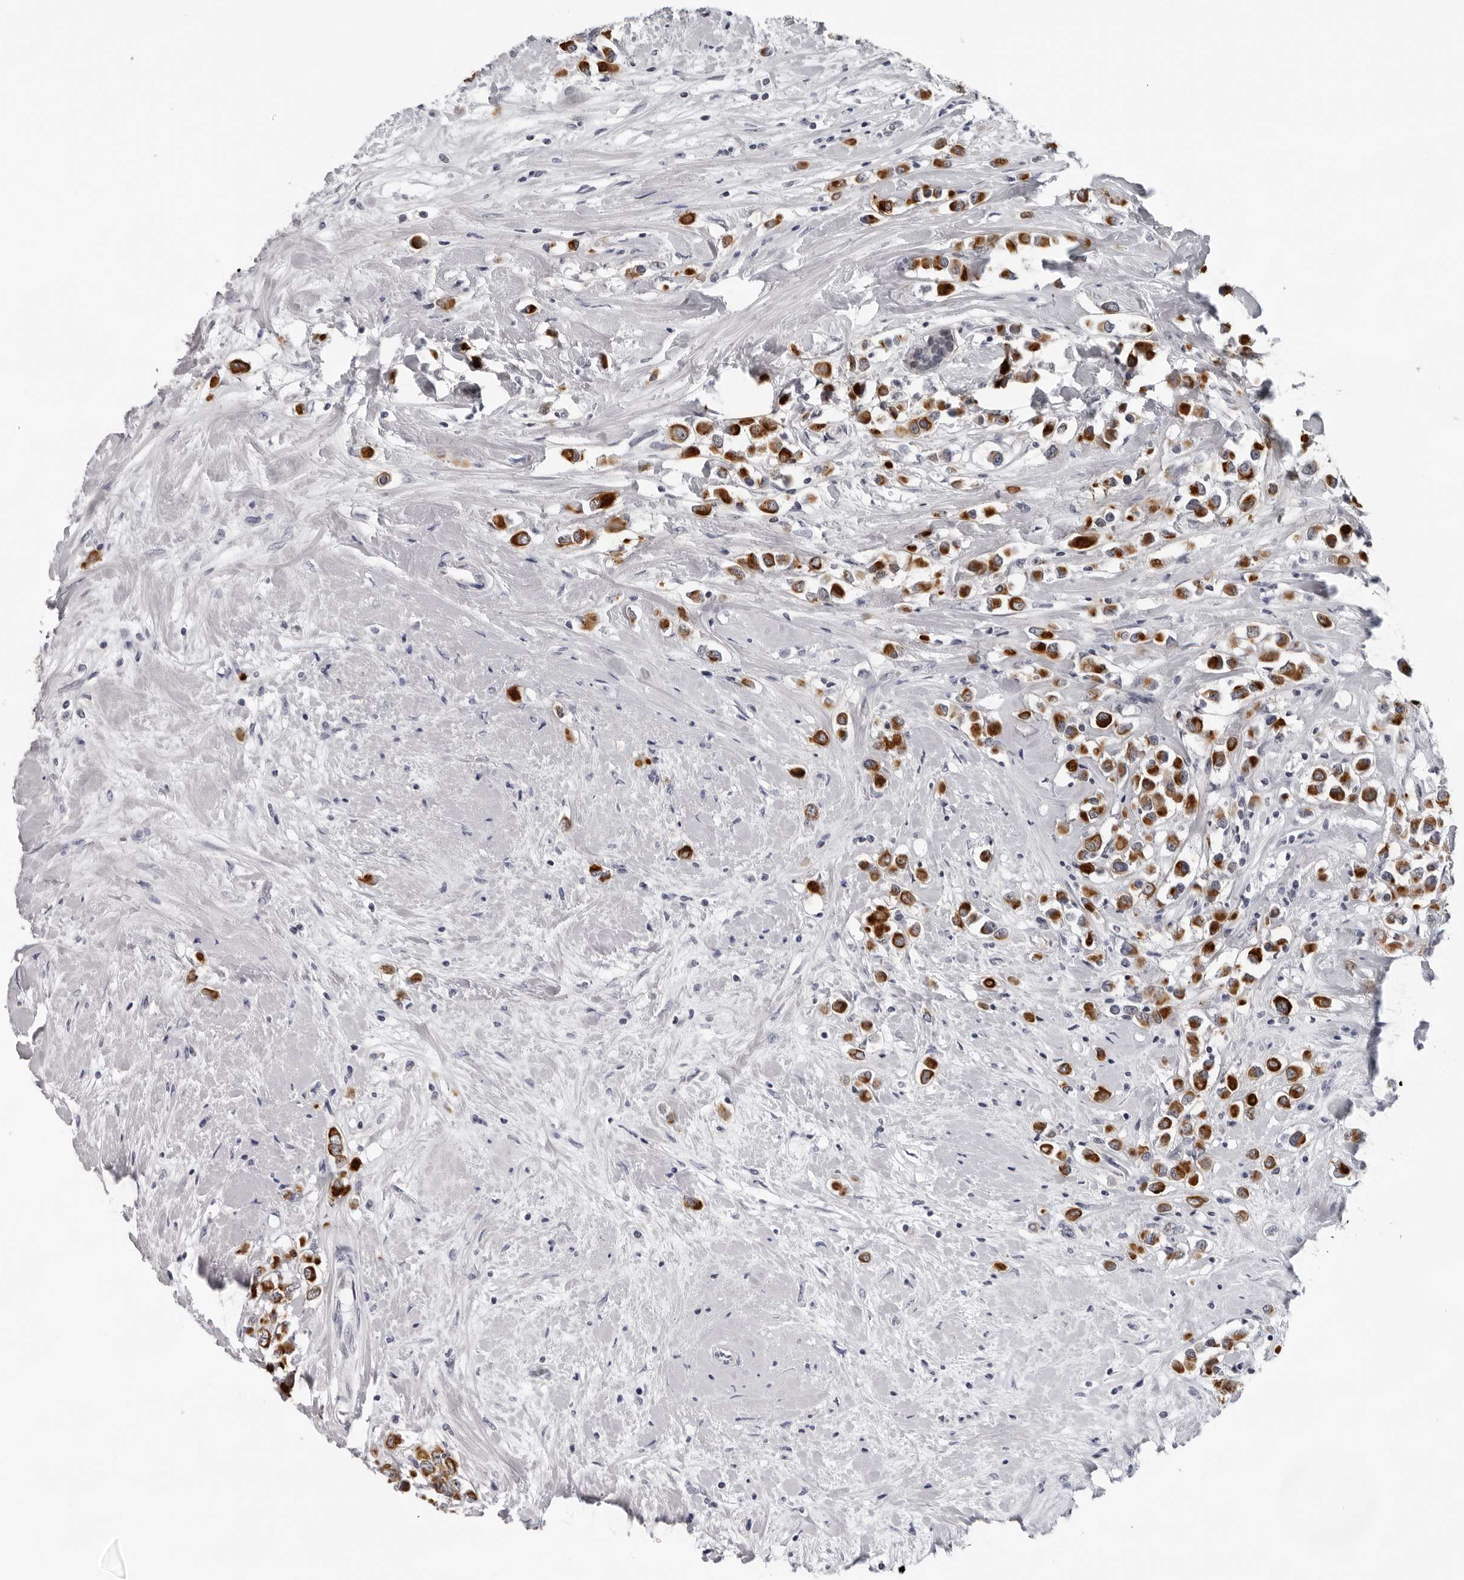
{"staining": {"intensity": "strong", "quantity": ">75%", "location": "cytoplasmic/membranous"}, "tissue": "breast cancer", "cell_type": "Tumor cells", "image_type": "cancer", "snomed": [{"axis": "morphology", "description": "Duct carcinoma"}, {"axis": "topography", "description": "Breast"}], "caption": "An image of breast cancer stained for a protein demonstrates strong cytoplasmic/membranous brown staining in tumor cells.", "gene": "CCDC28B", "patient": {"sex": "female", "age": 61}}